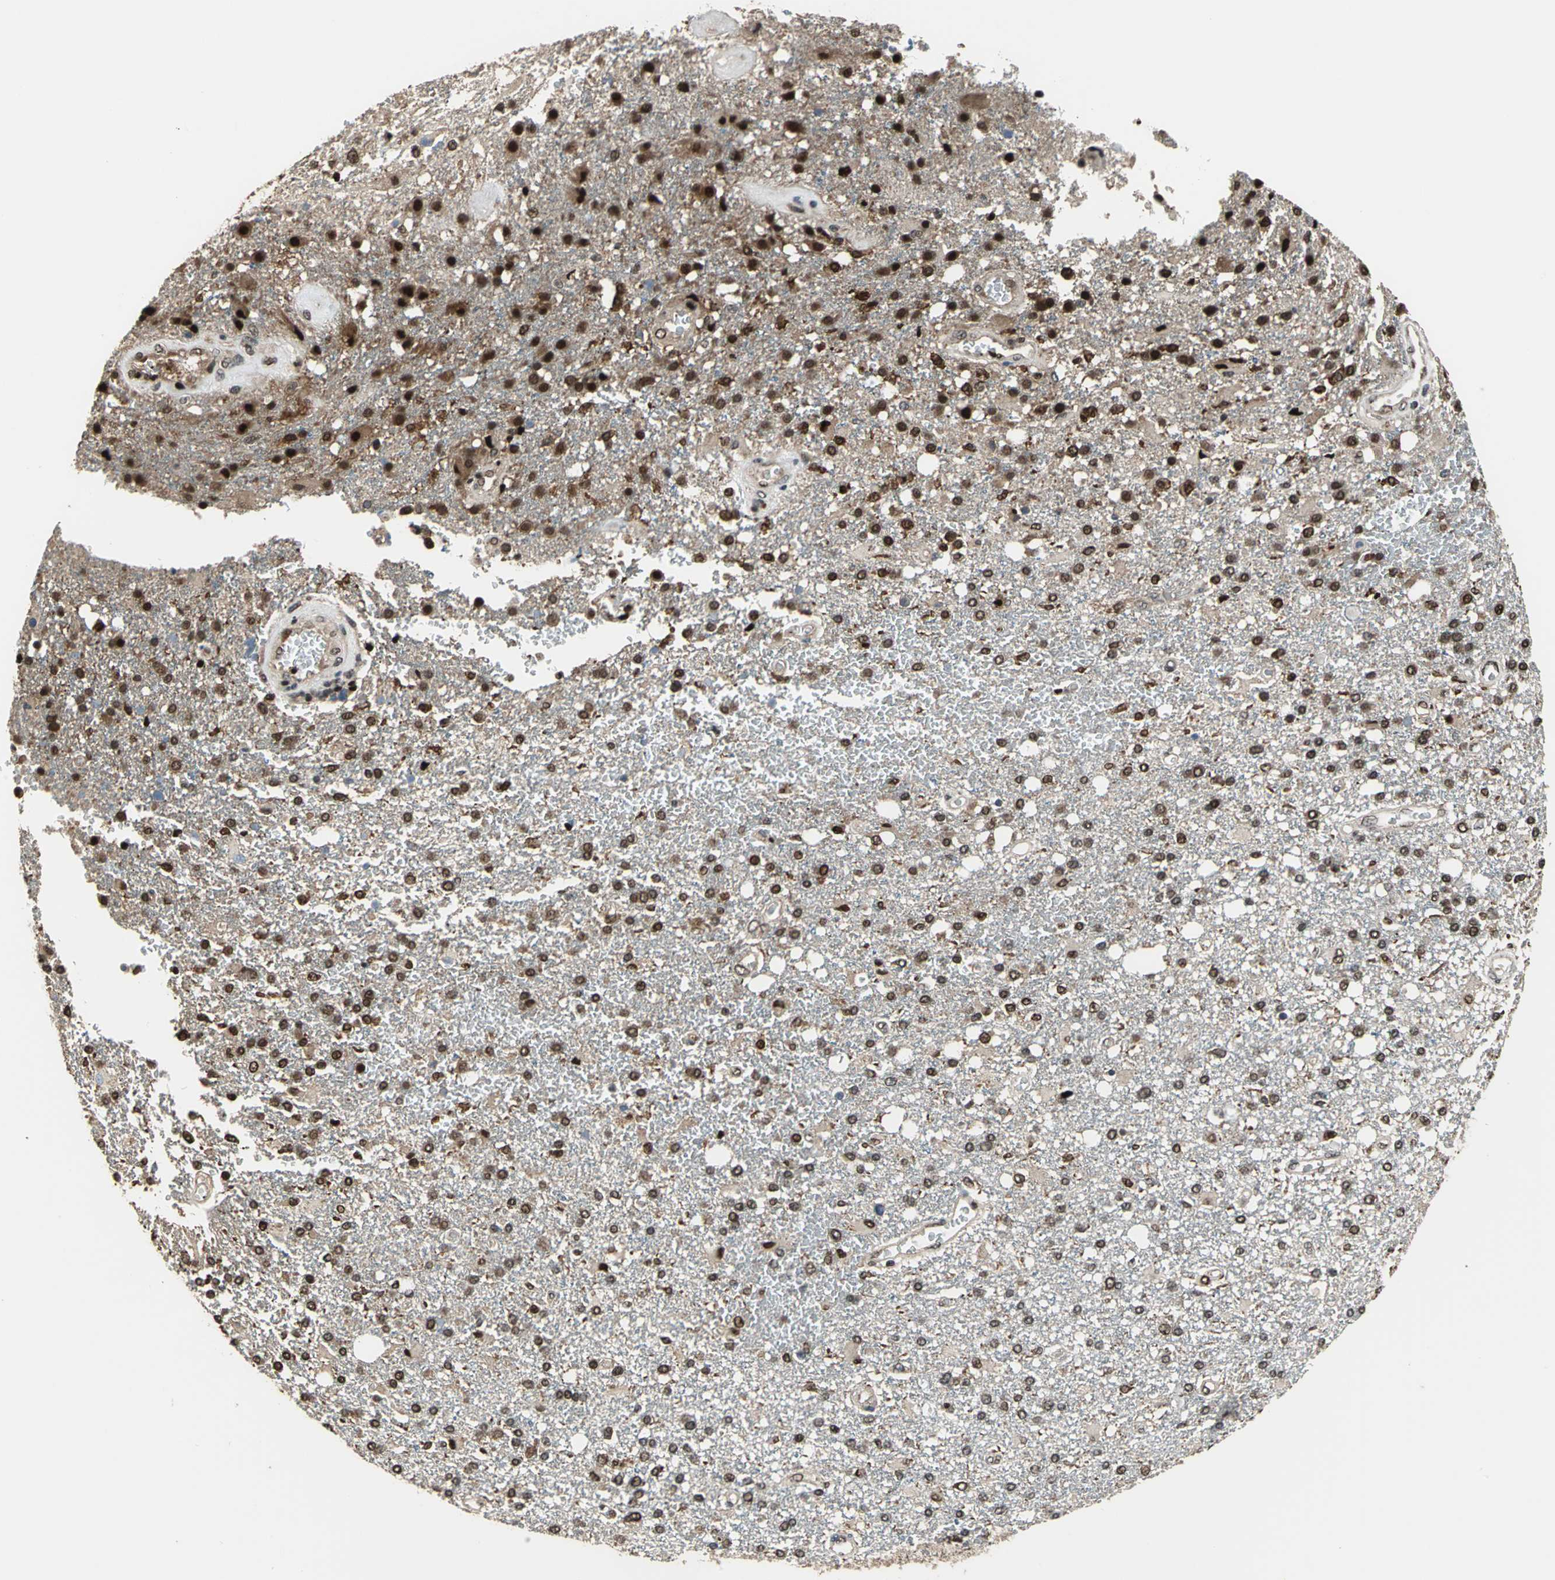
{"staining": {"intensity": "moderate", "quantity": ">75%", "location": "nuclear"}, "tissue": "glioma", "cell_type": "Tumor cells", "image_type": "cancer", "snomed": [{"axis": "morphology", "description": "Glioma, malignant, High grade"}, {"axis": "topography", "description": "Cerebral cortex"}], "caption": "DAB (3,3'-diaminobenzidine) immunohistochemical staining of malignant glioma (high-grade) exhibits moderate nuclear protein staining in about >75% of tumor cells. (DAB (3,3'-diaminobenzidine) IHC with brightfield microscopy, high magnification).", "gene": "MIS18BP1", "patient": {"sex": "male", "age": 79}}